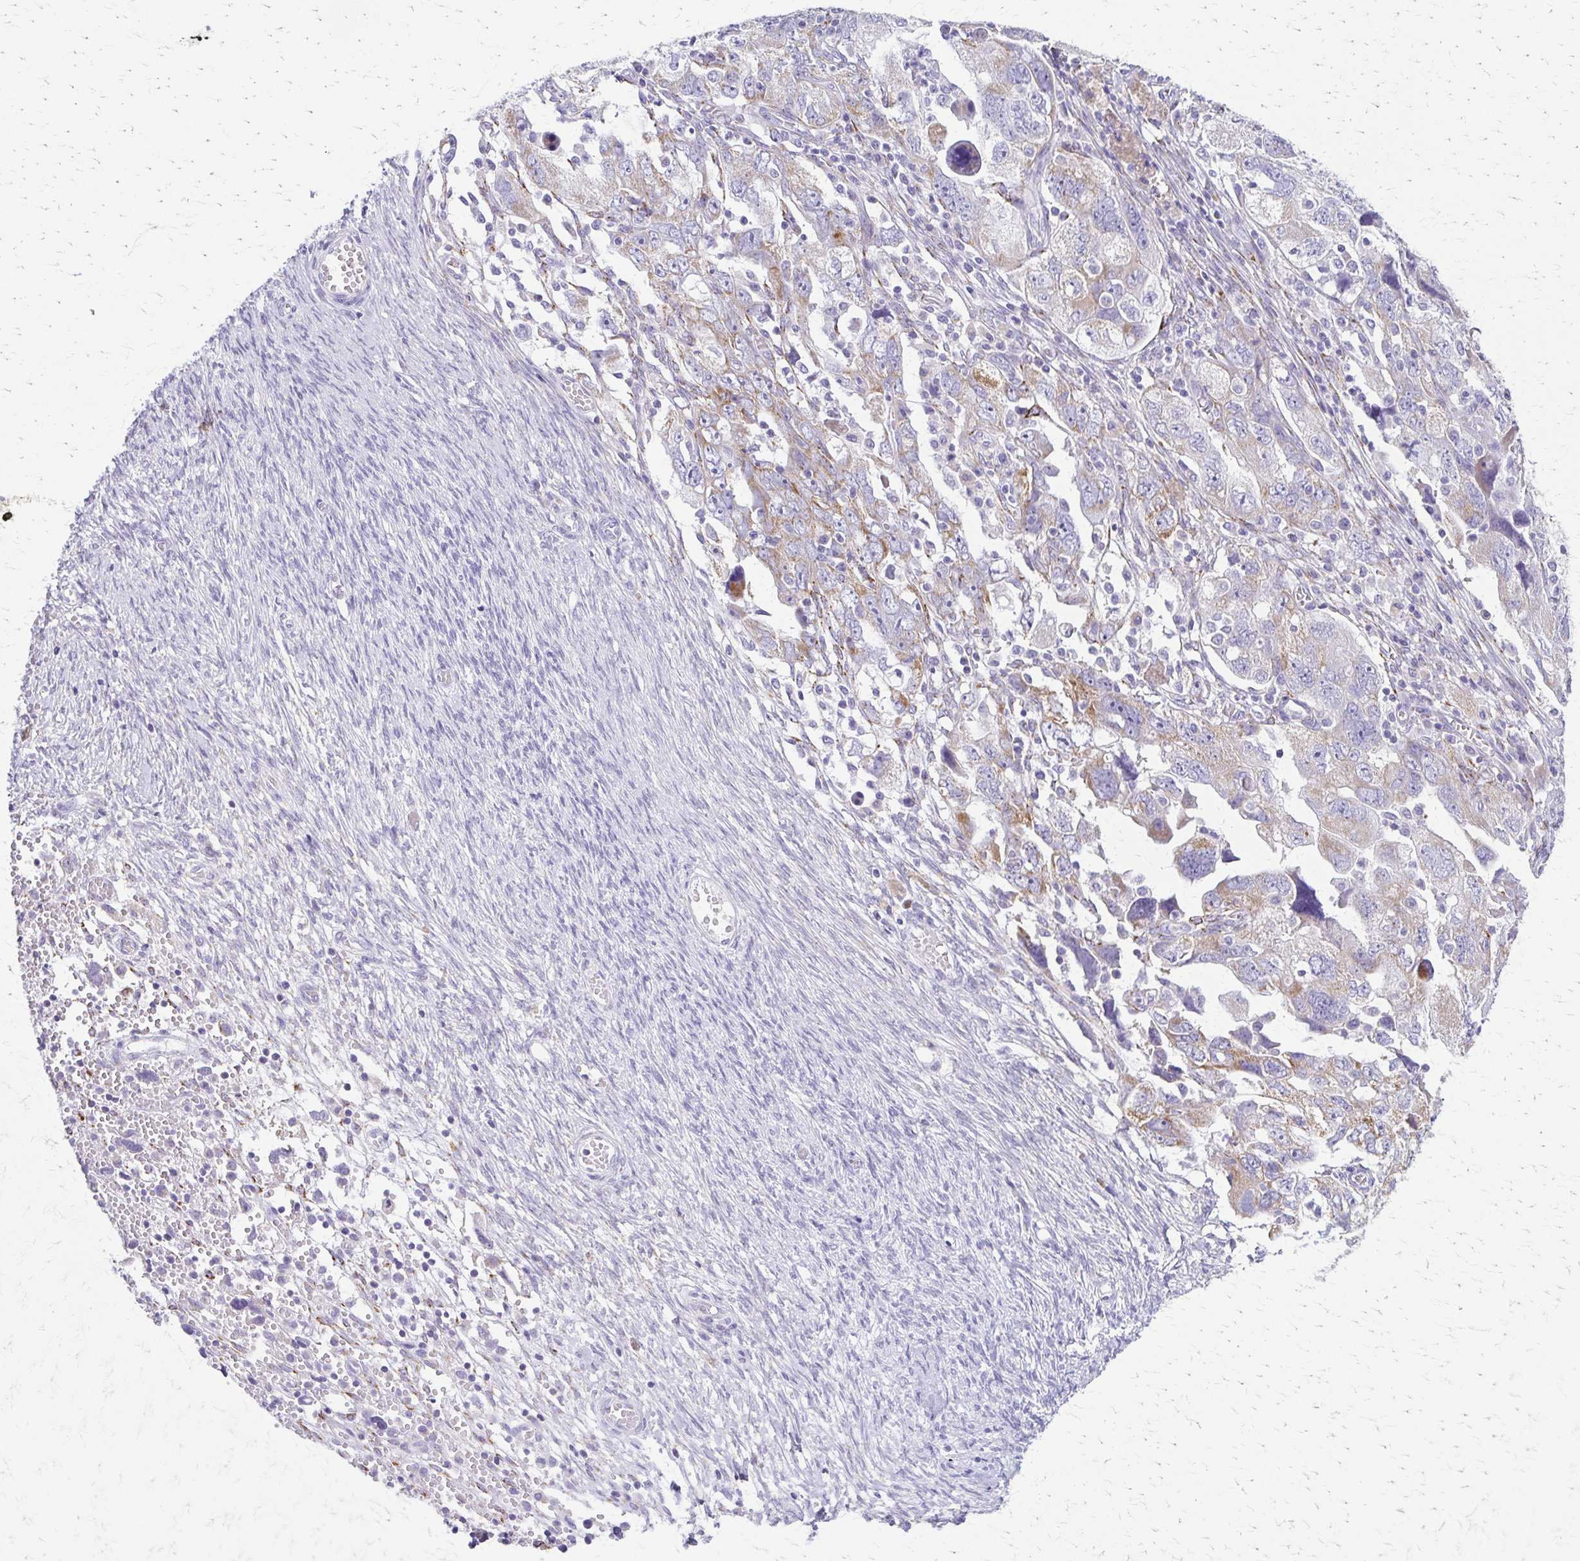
{"staining": {"intensity": "weak", "quantity": "25%-75%", "location": "cytoplasmic/membranous"}, "tissue": "ovarian cancer", "cell_type": "Tumor cells", "image_type": "cancer", "snomed": [{"axis": "morphology", "description": "Carcinoma, NOS"}, {"axis": "morphology", "description": "Cystadenocarcinoma, serous, NOS"}, {"axis": "topography", "description": "Ovary"}], "caption": "Human ovarian serous cystadenocarcinoma stained with a protein marker demonstrates weak staining in tumor cells.", "gene": "ZSCAN5B", "patient": {"sex": "female", "age": 69}}